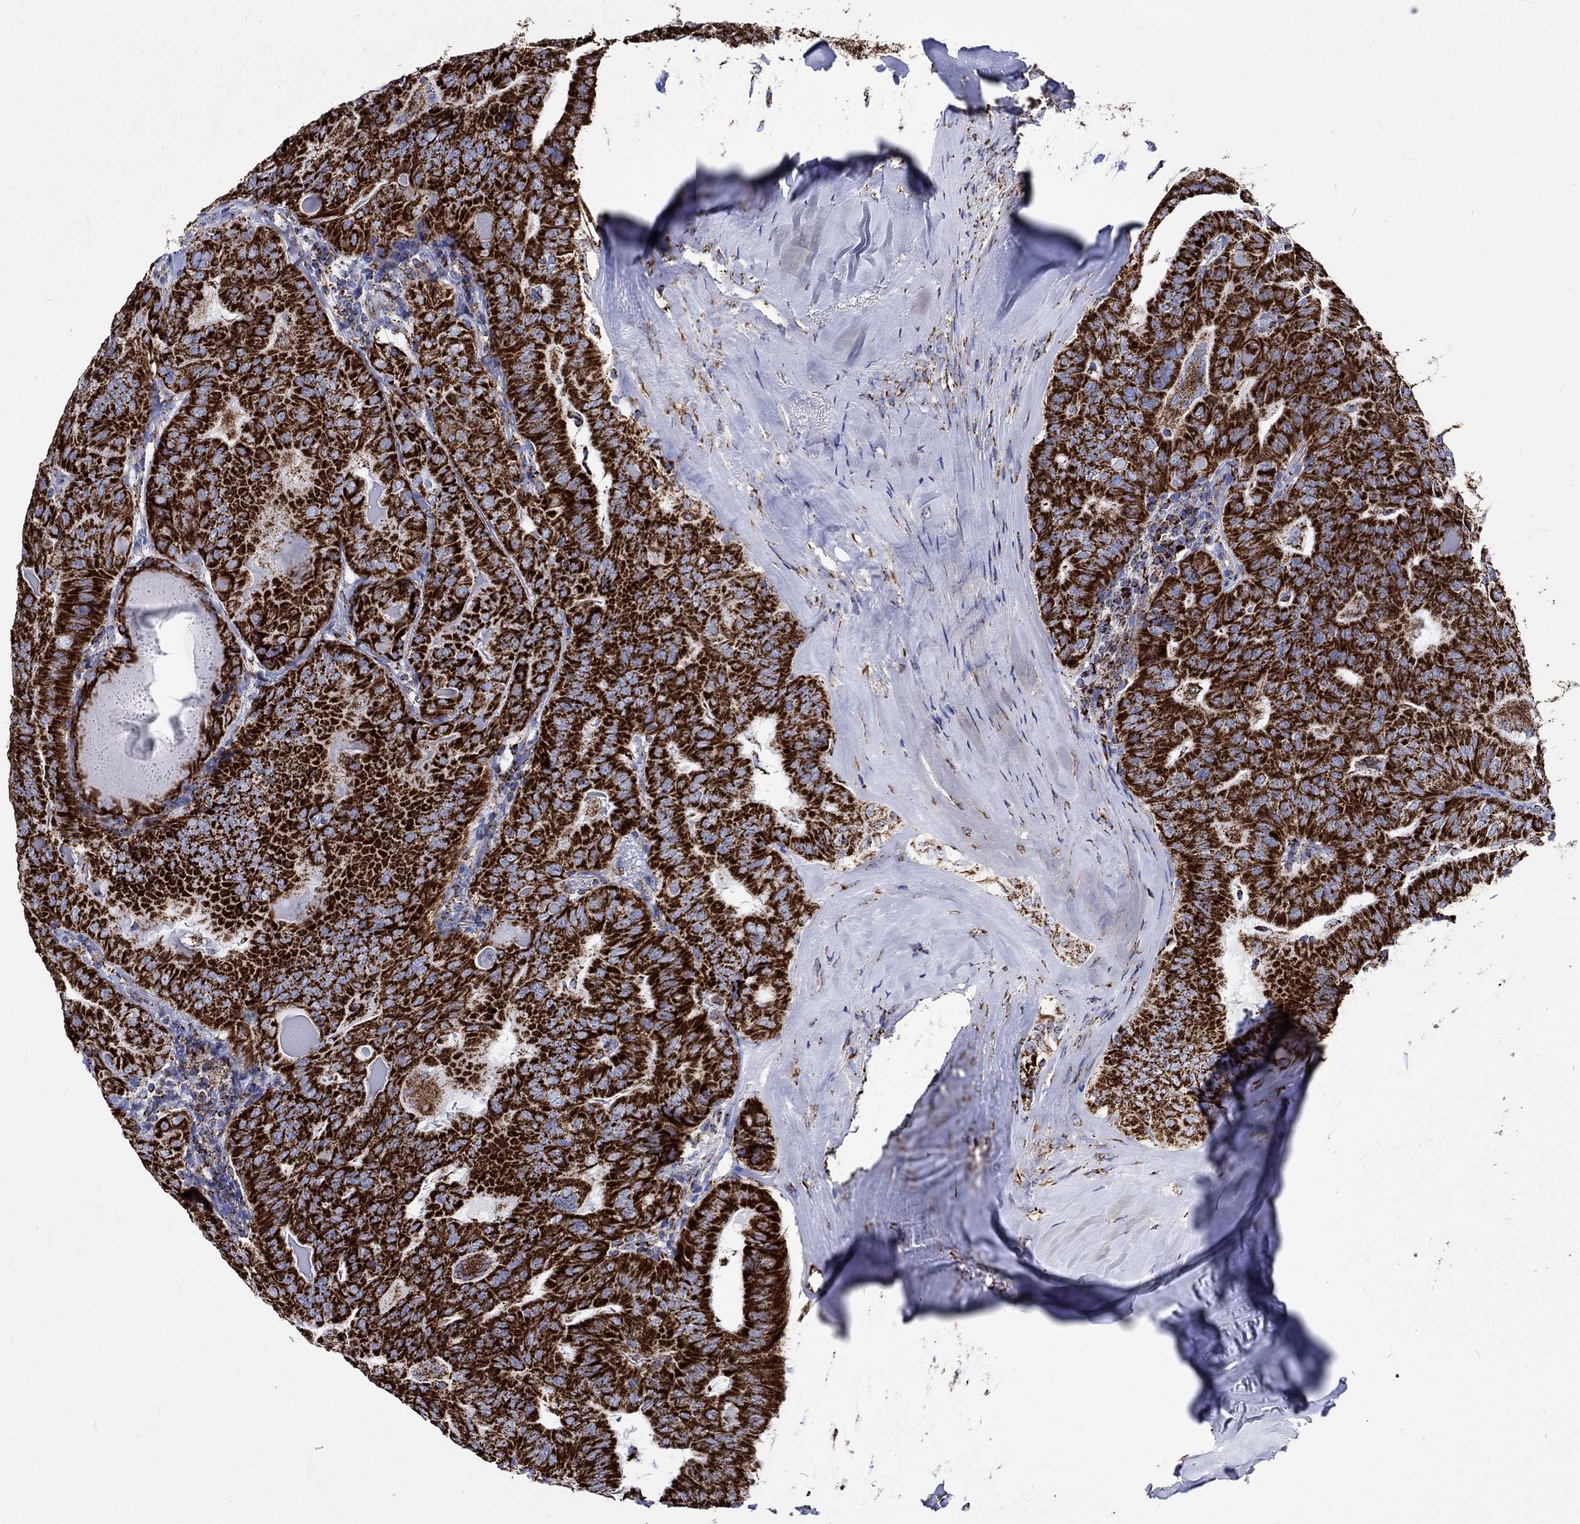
{"staining": {"intensity": "strong", "quantity": ">75%", "location": "cytoplasmic/membranous"}, "tissue": "thyroid cancer", "cell_type": "Tumor cells", "image_type": "cancer", "snomed": [{"axis": "morphology", "description": "Papillary adenocarcinoma, NOS"}, {"axis": "topography", "description": "Thyroid gland"}], "caption": "Immunohistochemistry (IHC) micrograph of thyroid papillary adenocarcinoma stained for a protein (brown), which displays high levels of strong cytoplasmic/membranous expression in approximately >75% of tumor cells.", "gene": "RCE1", "patient": {"sex": "female", "age": 68}}